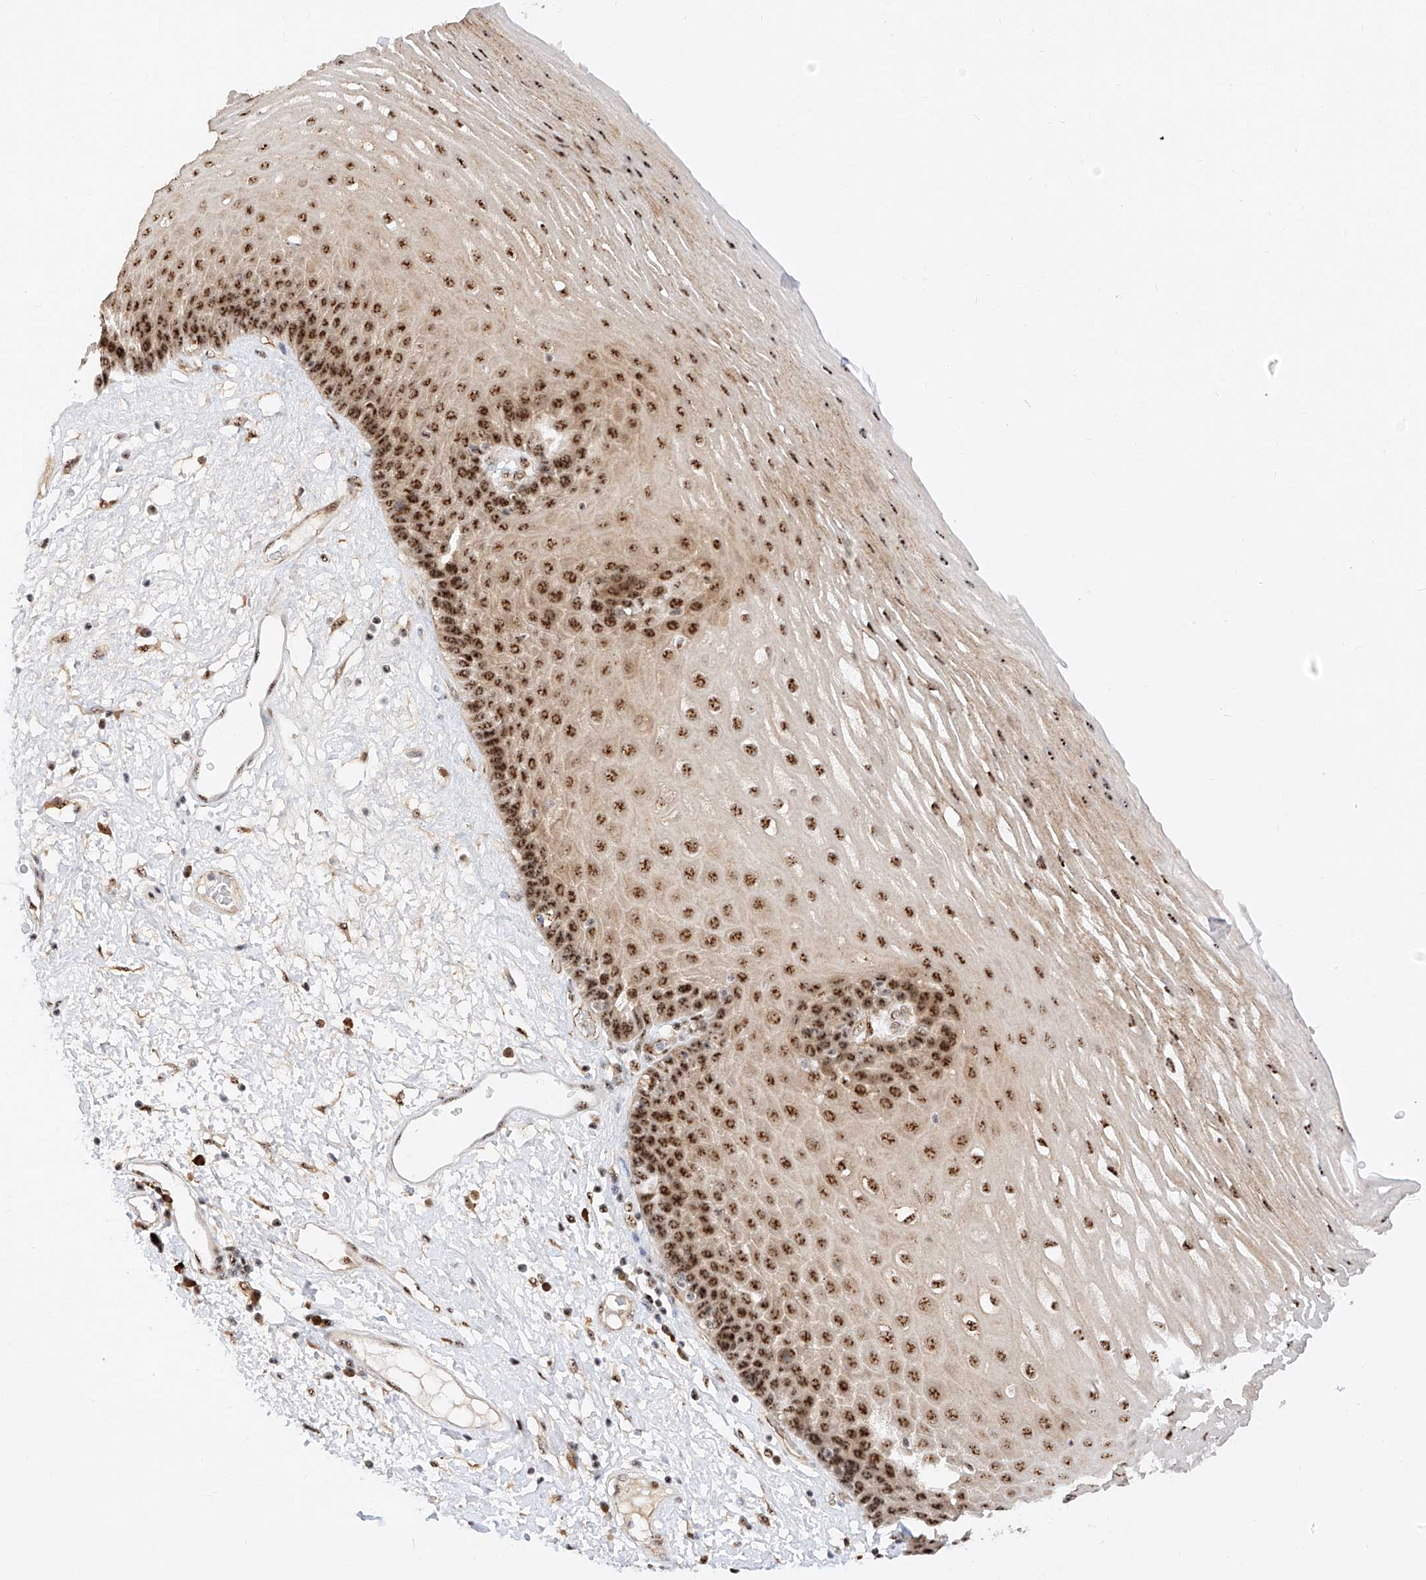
{"staining": {"intensity": "strong", "quantity": ">75%", "location": "nuclear"}, "tissue": "esophagus", "cell_type": "Squamous epithelial cells", "image_type": "normal", "snomed": [{"axis": "morphology", "description": "Normal tissue, NOS"}, {"axis": "morphology", "description": "Adenocarcinoma, NOS"}, {"axis": "topography", "description": "Esophagus"}], "caption": "Strong nuclear expression for a protein is seen in approximately >75% of squamous epithelial cells of benign esophagus using immunohistochemistry (IHC).", "gene": "ATXN7L2", "patient": {"sex": "male", "age": 62}}